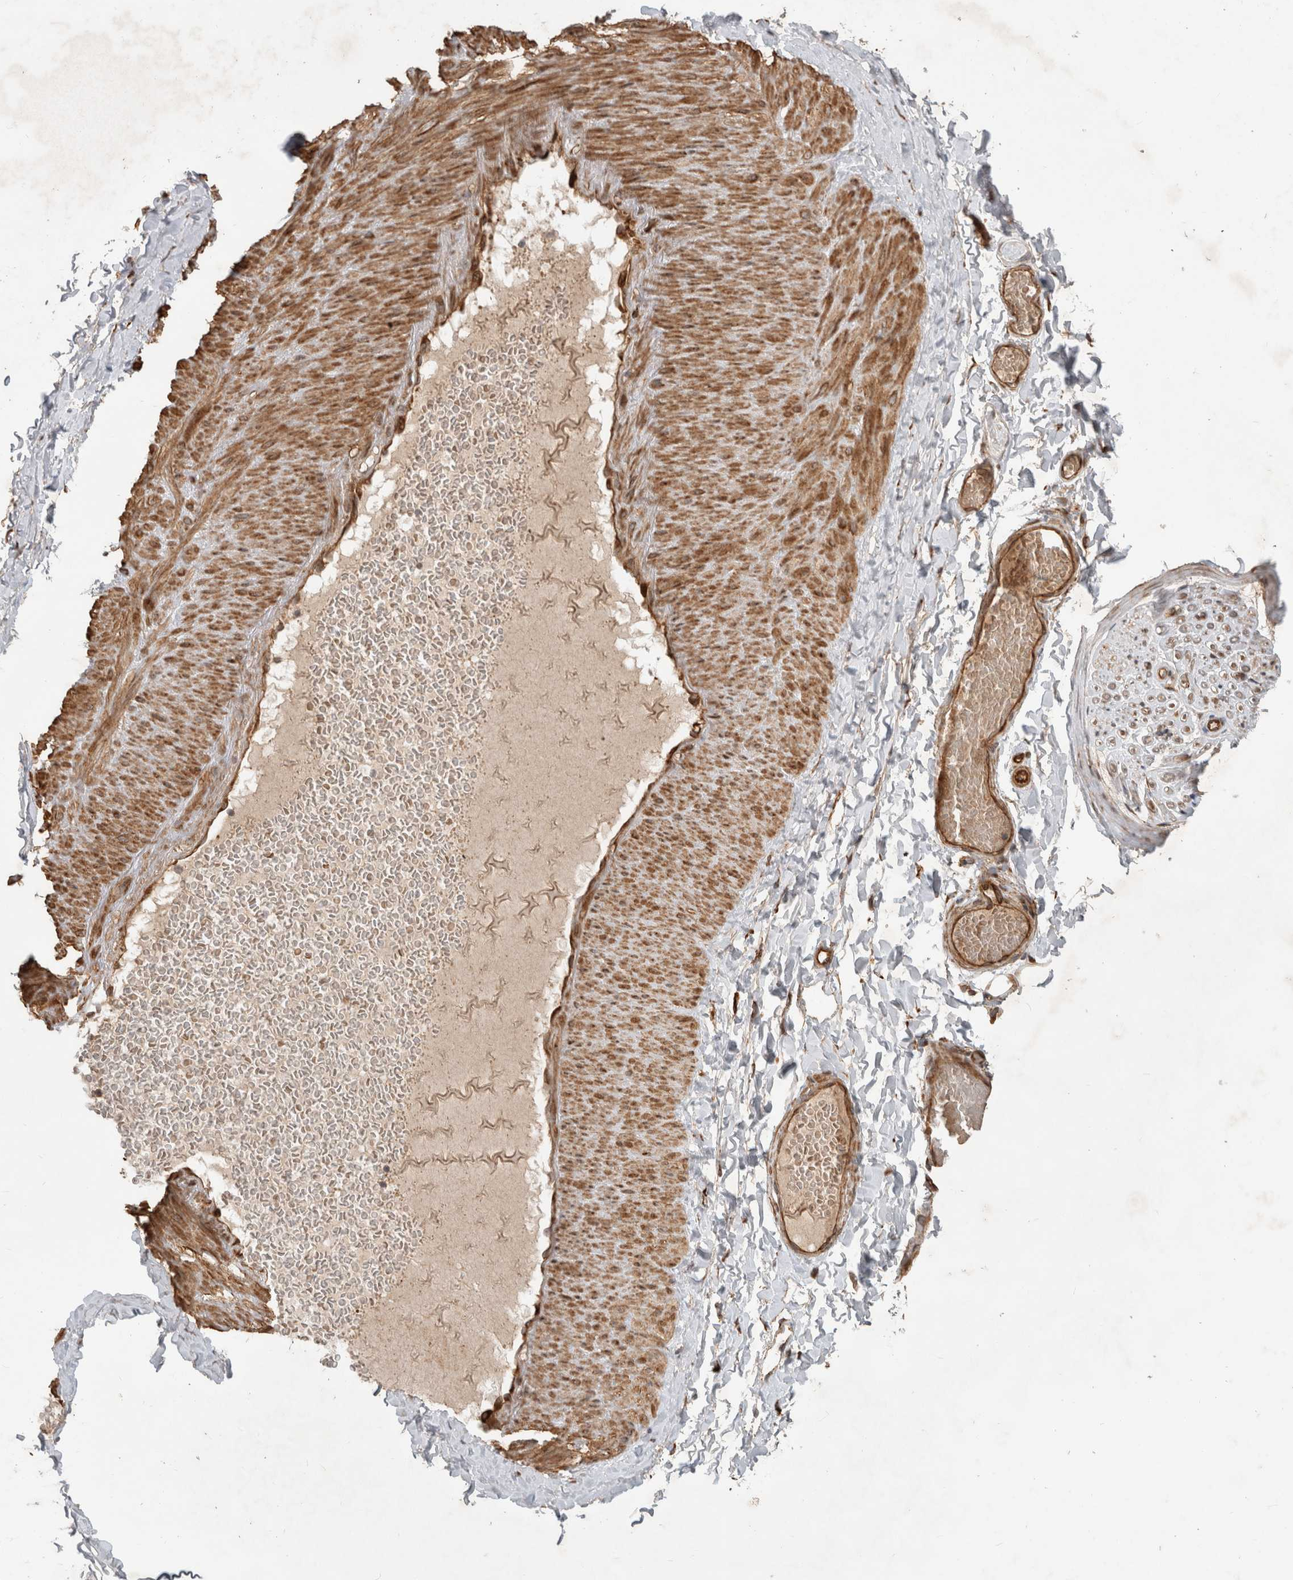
{"staining": {"intensity": "moderate", "quantity": ">75%", "location": "cytoplasmic/membranous"}, "tissue": "adipose tissue", "cell_type": "Adipocytes", "image_type": "normal", "snomed": [{"axis": "morphology", "description": "Normal tissue, NOS"}, {"axis": "topography", "description": "Adipose tissue"}, {"axis": "topography", "description": "Vascular tissue"}, {"axis": "topography", "description": "Peripheral nerve tissue"}], "caption": "IHC (DAB (3,3'-diaminobenzidine)) staining of benign adipose tissue displays moderate cytoplasmic/membranous protein staining in about >75% of adipocytes.", "gene": "TUBD1", "patient": {"sex": "male", "age": 25}}